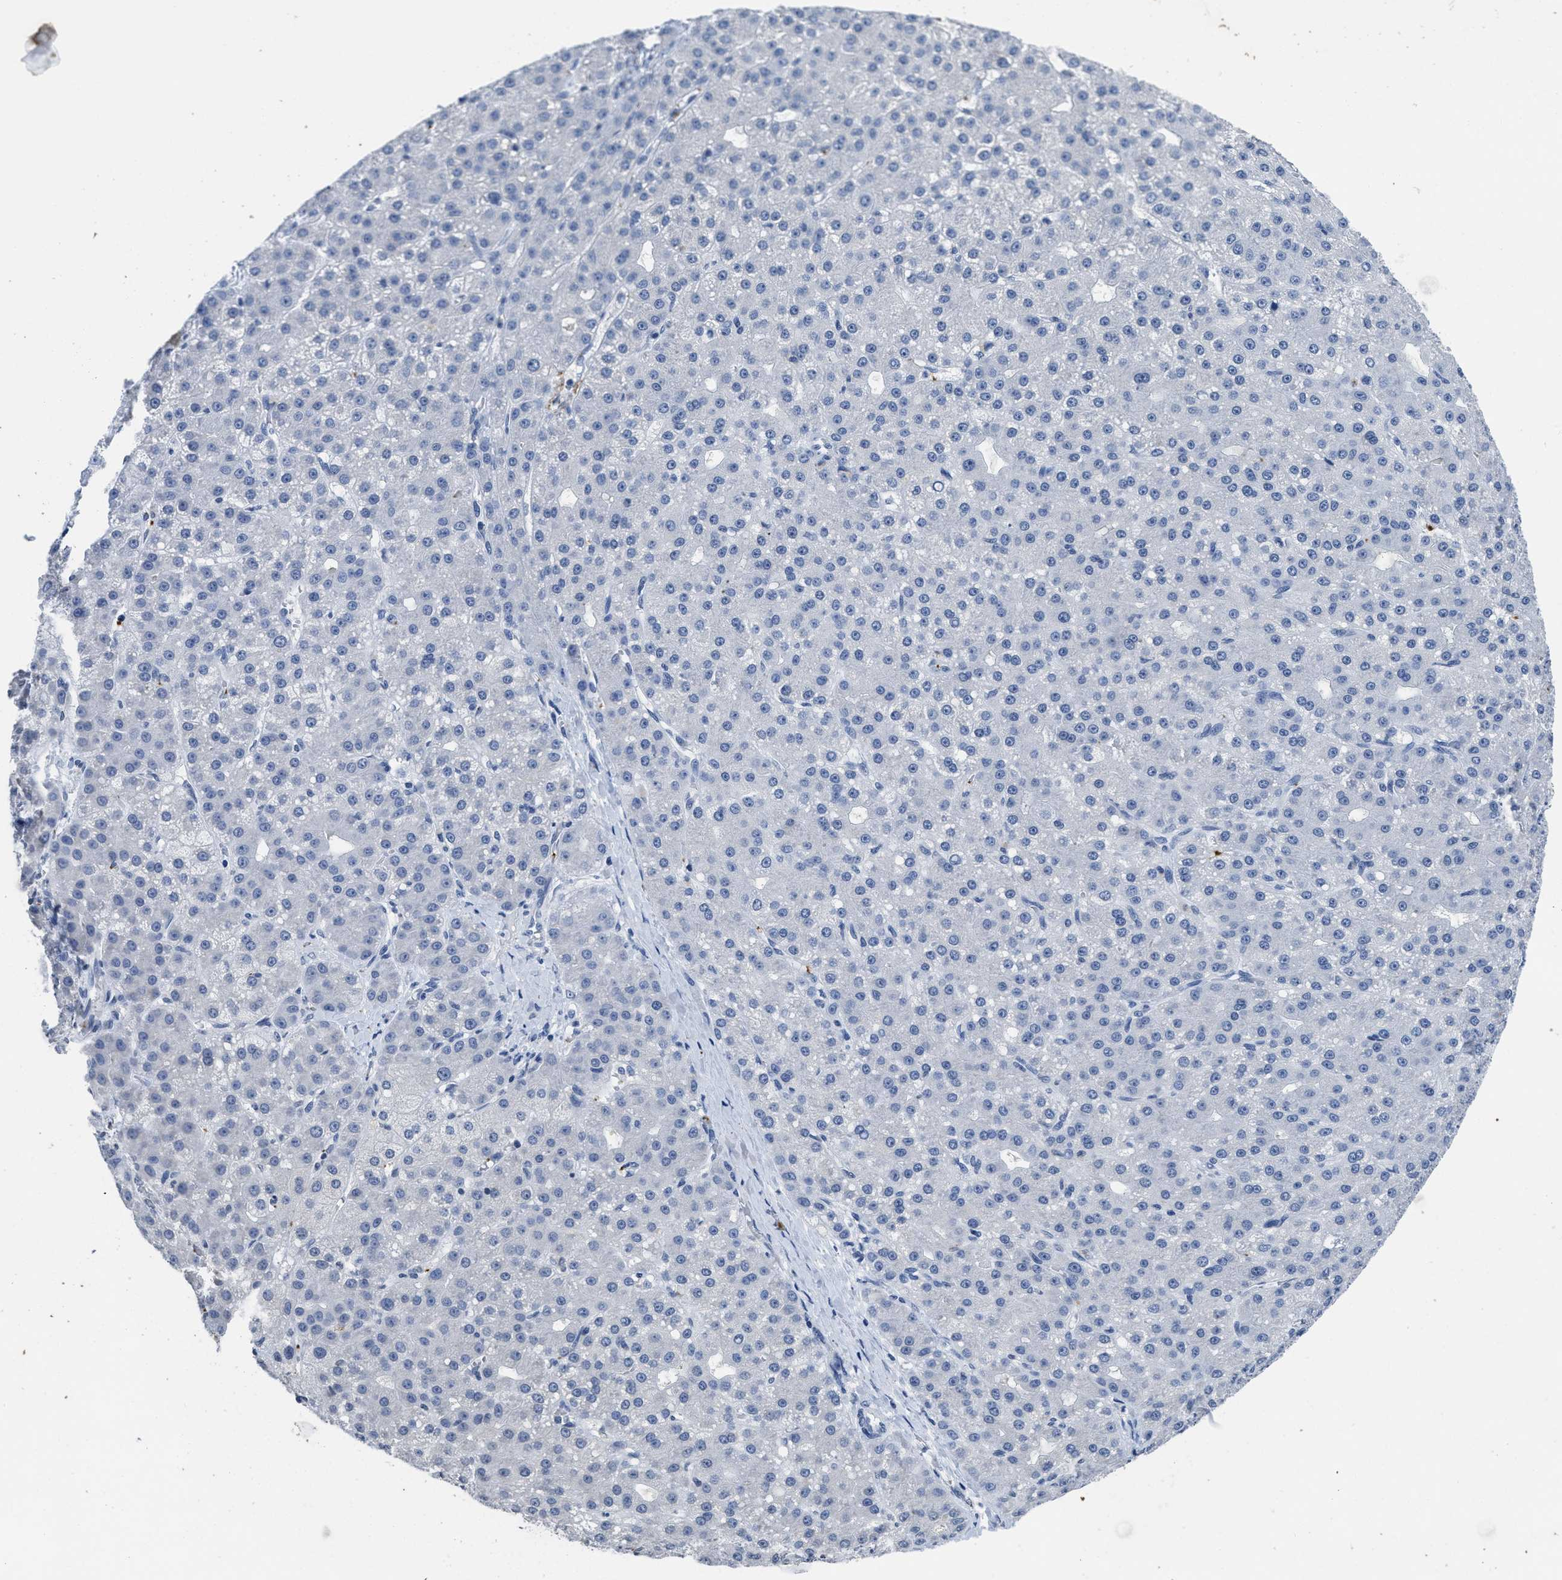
{"staining": {"intensity": "negative", "quantity": "none", "location": "none"}, "tissue": "liver cancer", "cell_type": "Tumor cells", "image_type": "cancer", "snomed": [{"axis": "morphology", "description": "Carcinoma, Hepatocellular, NOS"}, {"axis": "topography", "description": "Liver"}], "caption": "Liver cancer (hepatocellular carcinoma) was stained to show a protein in brown. There is no significant positivity in tumor cells.", "gene": "ITGA2B", "patient": {"sex": "male", "age": 67}}